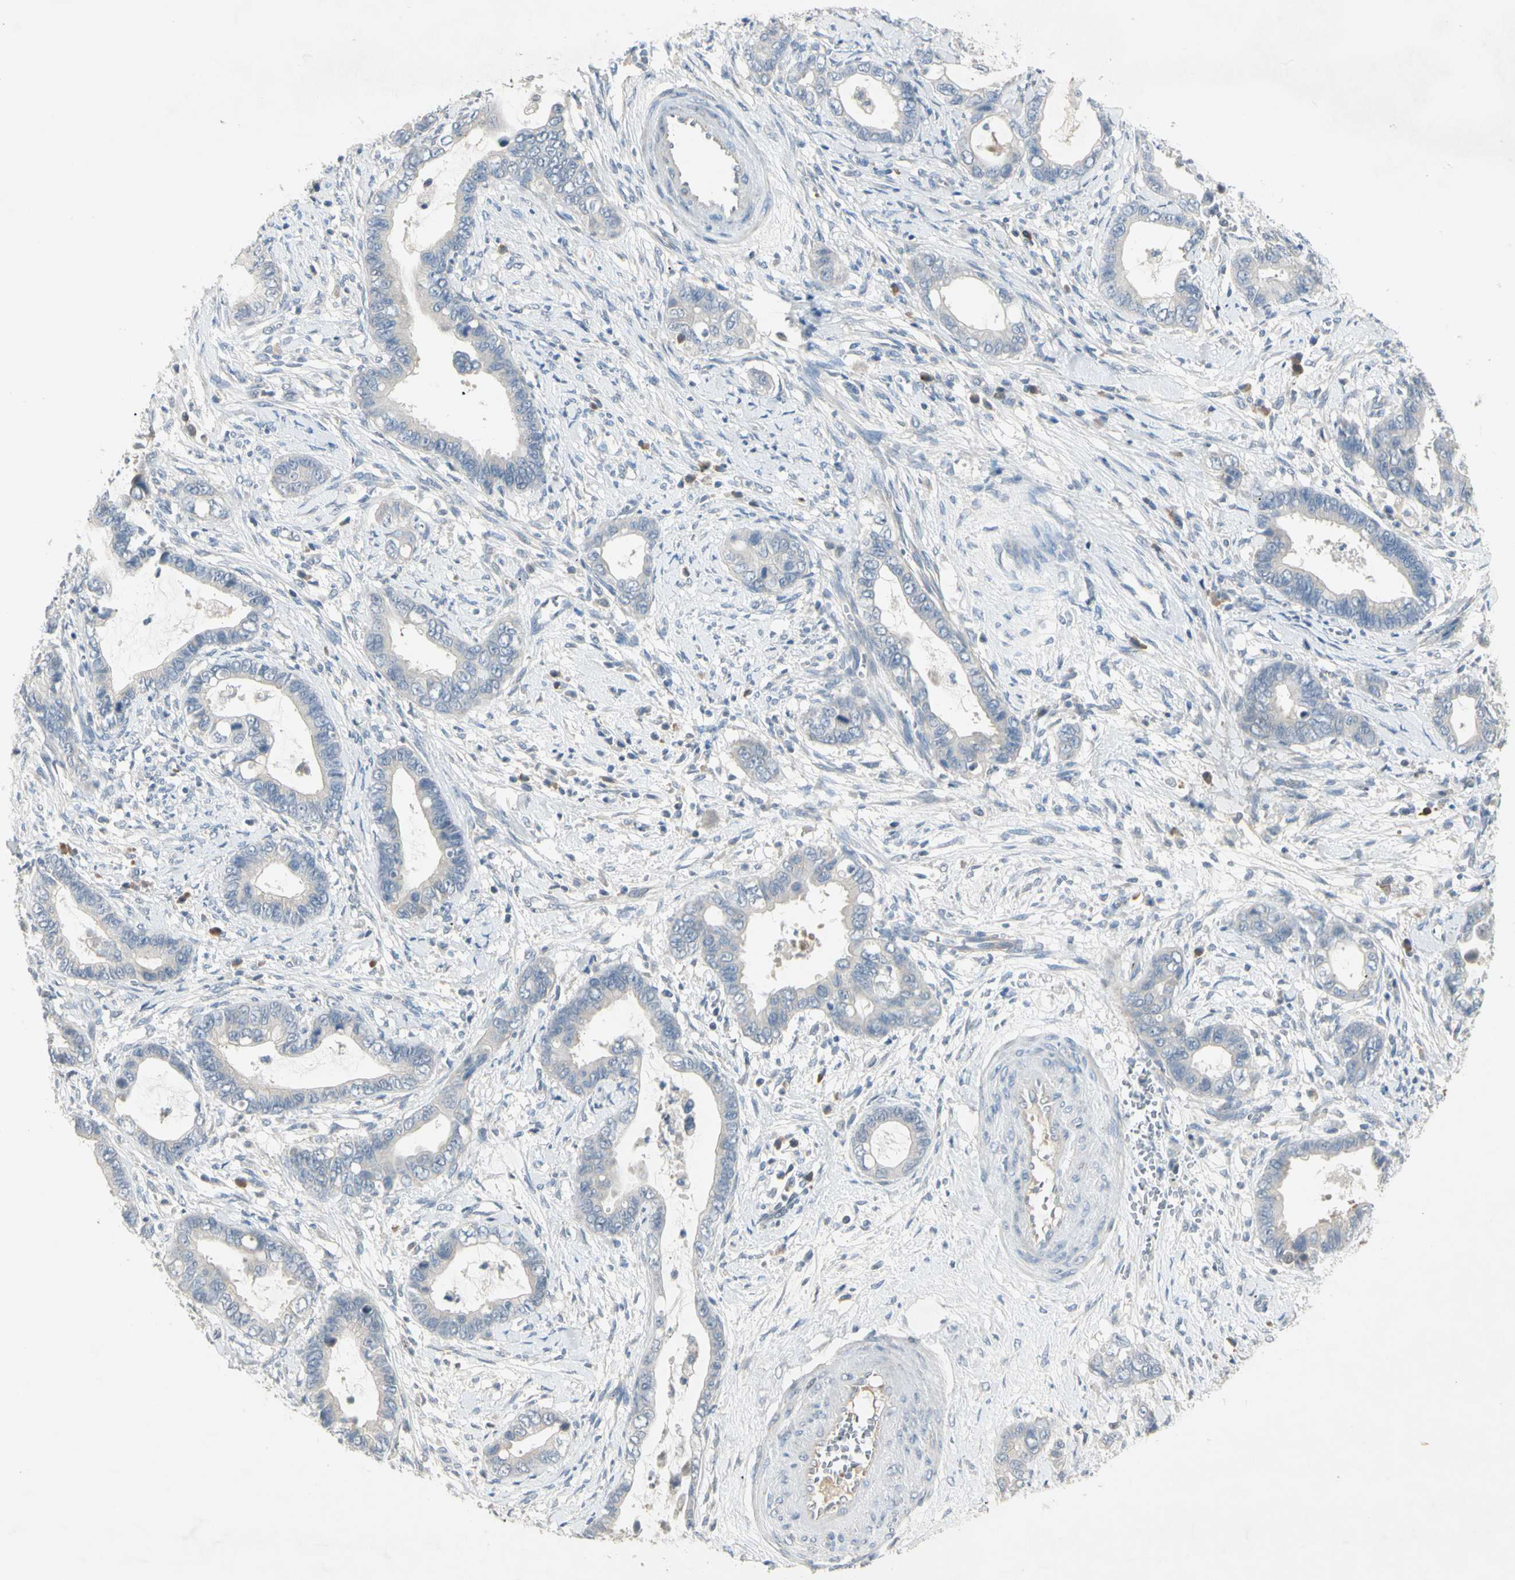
{"staining": {"intensity": "negative", "quantity": "none", "location": "none"}, "tissue": "cervical cancer", "cell_type": "Tumor cells", "image_type": "cancer", "snomed": [{"axis": "morphology", "description": "Adenocarcinoma, NOS"}, {"axis": "topography", "description": "Cervix"}], "caption": "This is an IHC histopathology image of cervical adenocarcinoma. There is no expression in tumor cells.", "gene": "PRSS21", "patient": {"sex": "female", "age": 44}}